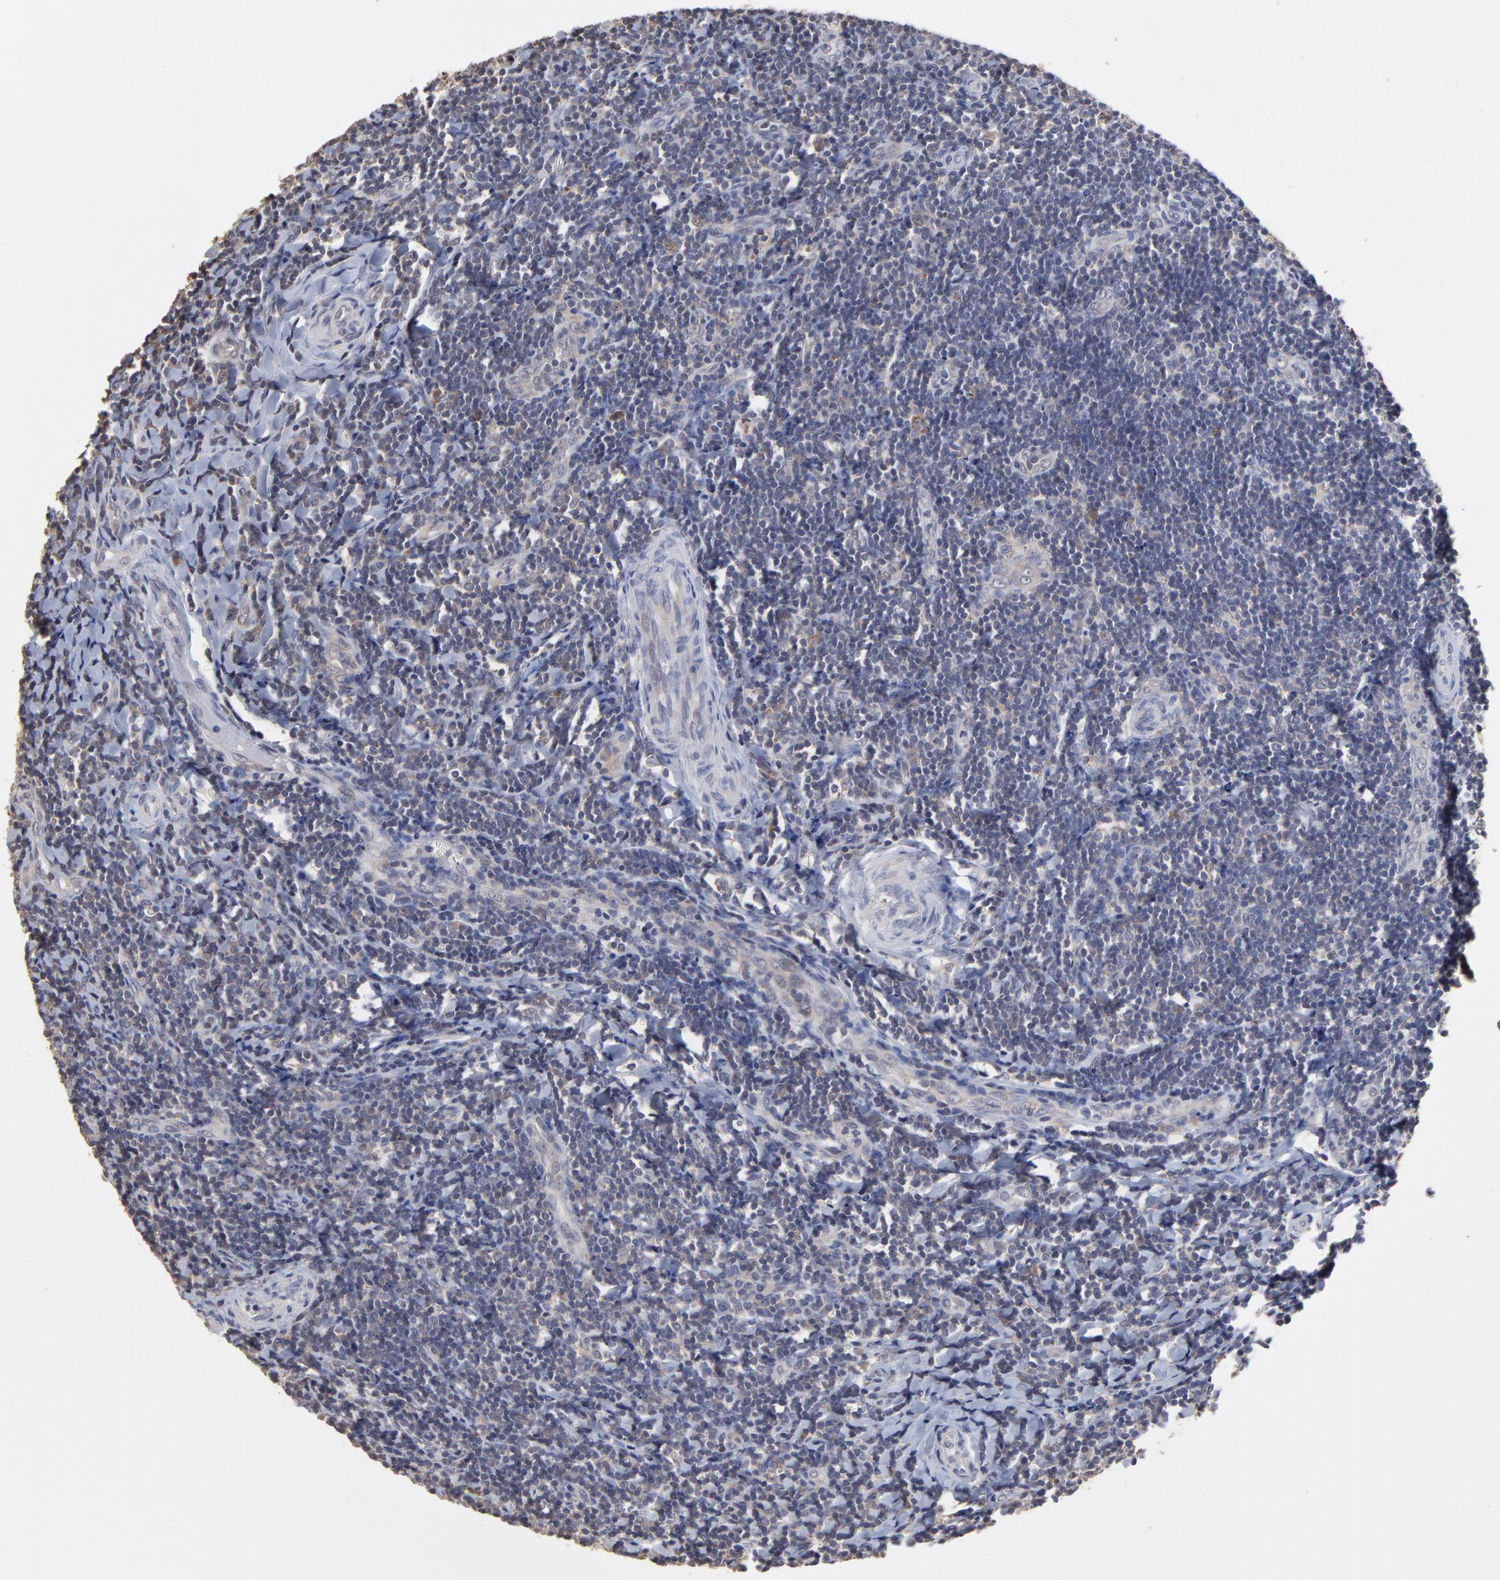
{"staining": {"intensity": "moderate", "quantity": "25%-75%", "location": "cytoplasmic/membranous"}, "tissue": "tonsil", "cell_type": "Germinal center cells", "image_type": "normal", "snomed": [{"axis": "morphology", "description": "Normal tissue, NOS"}, {"axis": "topography", "description": "Tonsil"}], "caption": "Brown immunohistochemical staining in normal tonsil demonstrates moderate cytoplasmic/membranous staining in about 25%-75% of germinal center cells.", "gene": "CCT2", "patient": {"sex": "male", "age": 20}}